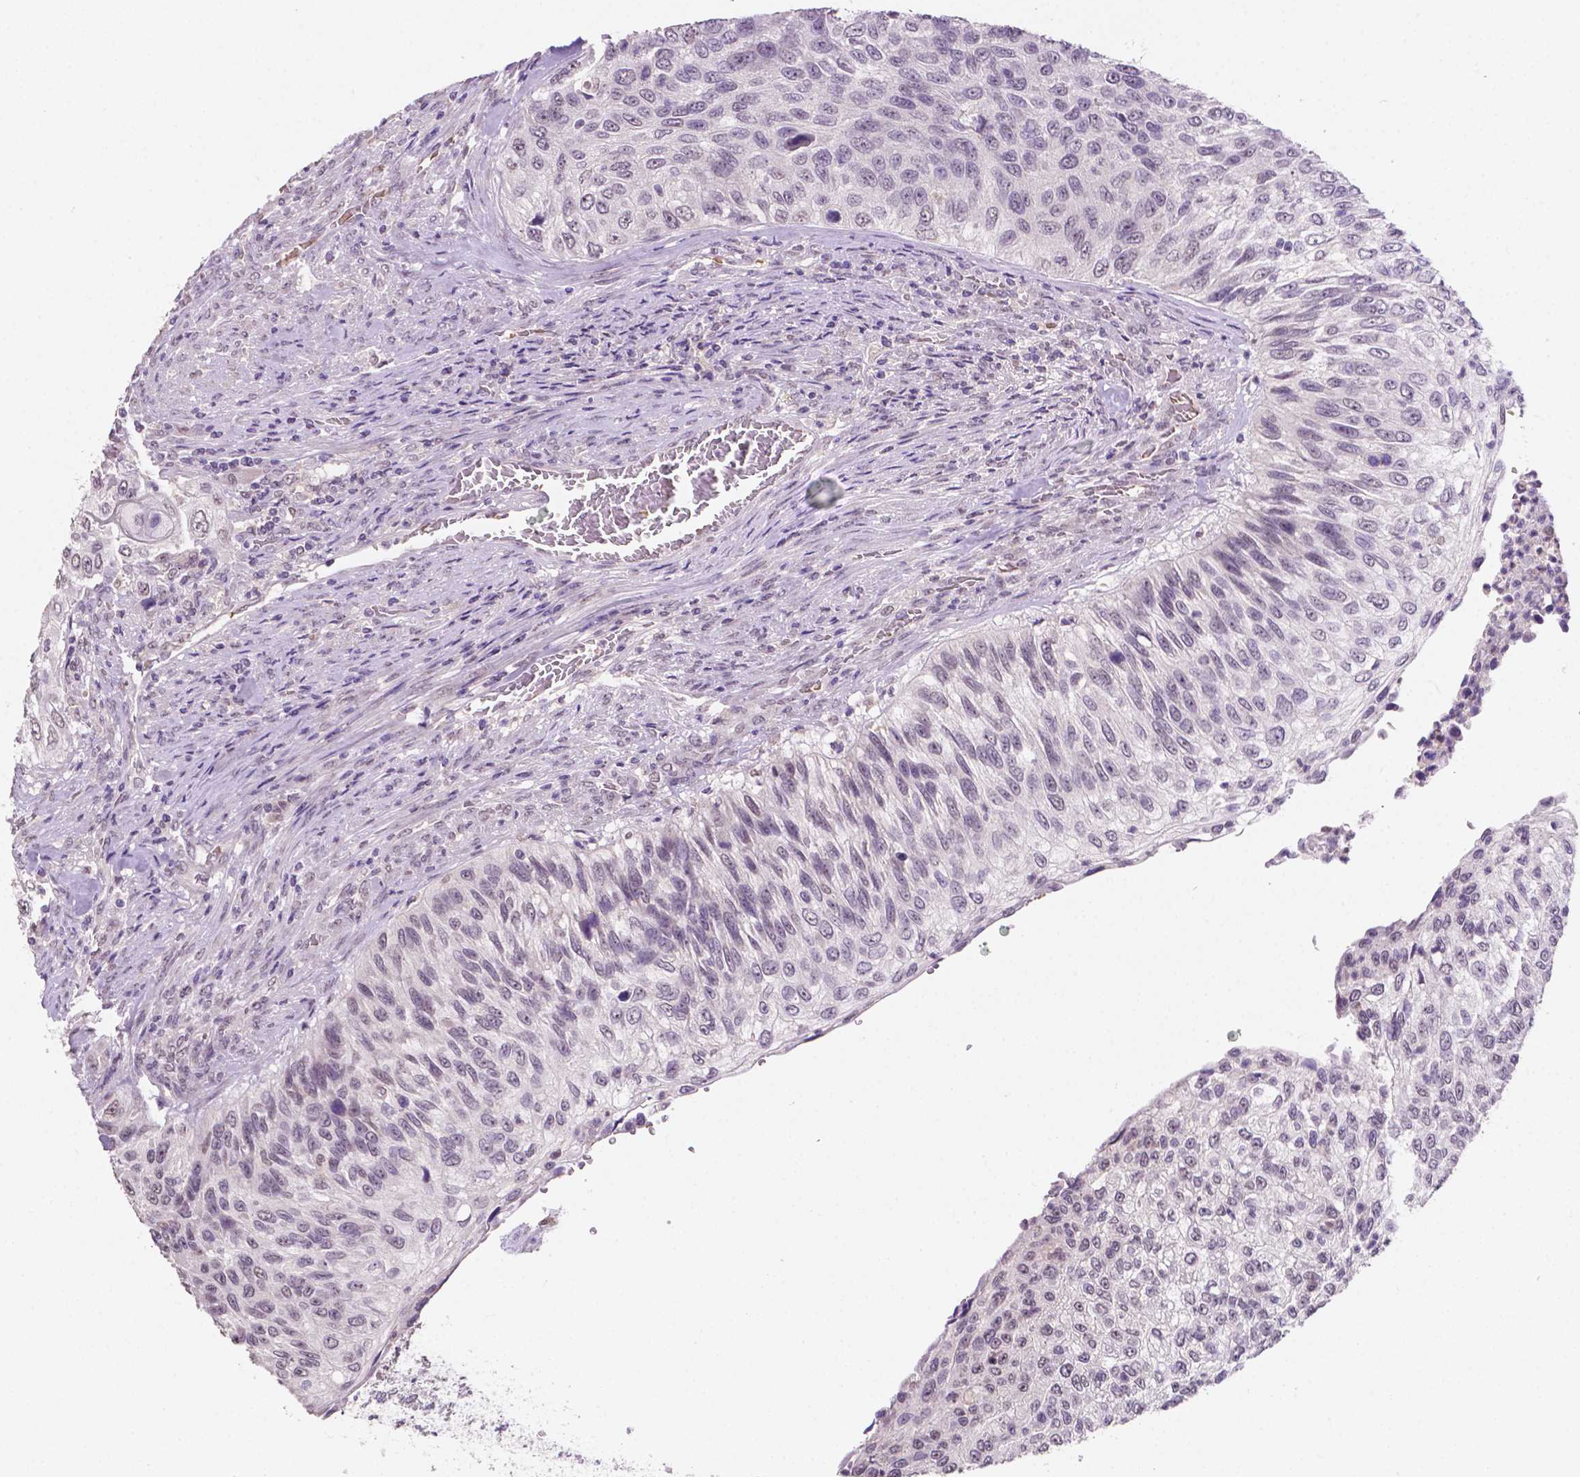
{"staining": {"intensity": "negative", "quantity": "none", "location": "none"}, "tissue": "urothelial cancer", "cell_type": "Tumor cells", "image_type": "cancer", "snomed": [{"axis": "morphology", "description": "Urothelial carcinoma, High grade"}, {"axis": "topography", "description": "Urinary bladder"}], "caption": "High power microscopy histopathology image of an immunohistochemistry image of high-grade urothelial carcinoma, revealing no significant expression in tumor cells. (DAB (3,3'-diaminobenzidine) immunohistochemistry (IHC), high magnification).", "gene": "SHLD3", "patient": {"sex": "female", "age": 60}}